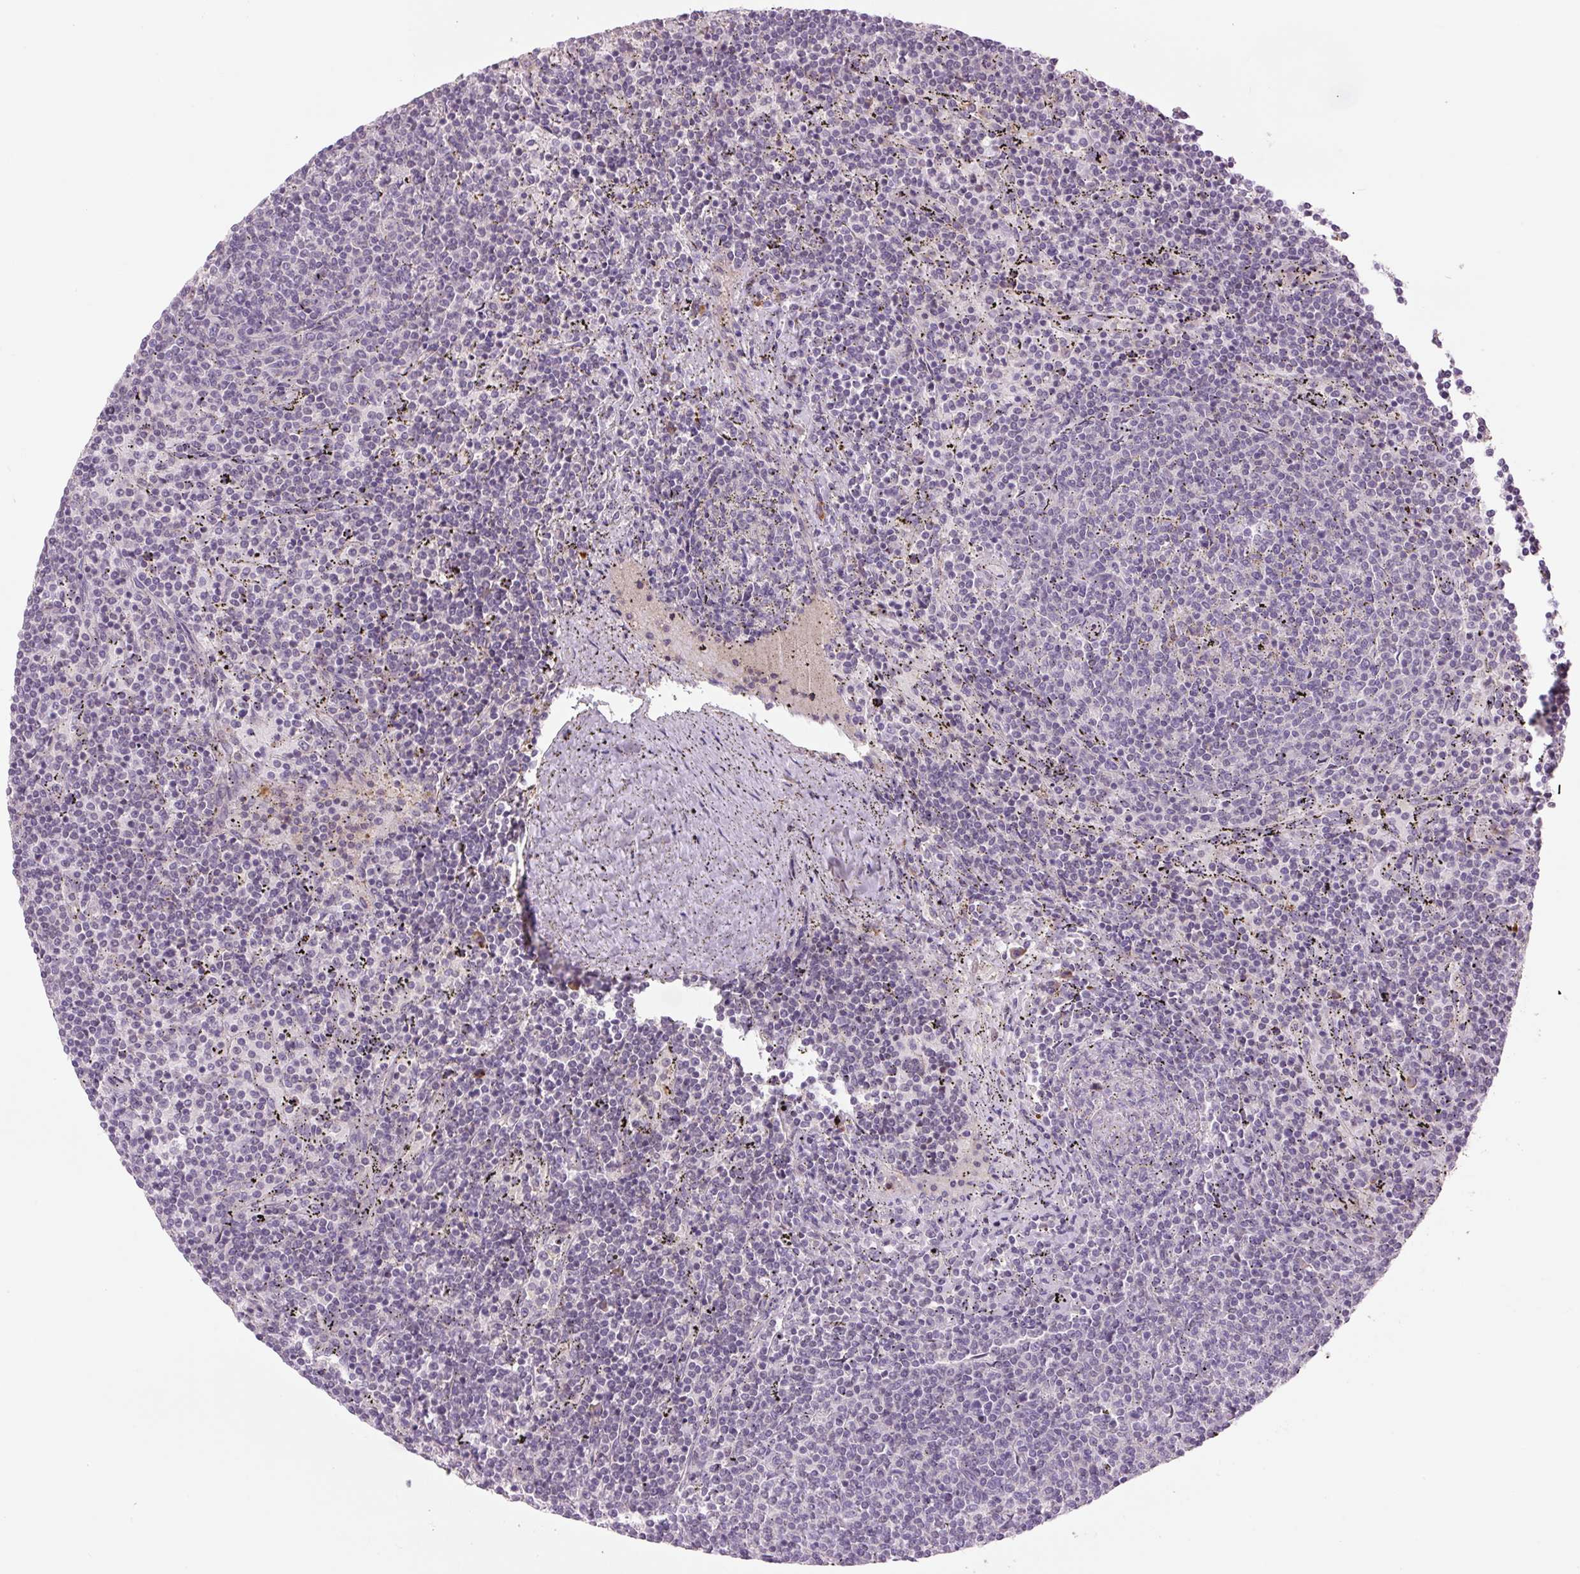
{"staining": {"intensity": "negative", "quantity": "none", "location": "none"}, "tissue": "lymphoma", "cell_type": "Tumor cells", "image_type": "cancer", "snomed": [{"axis": "morphology", "description": "Malignant lymphoma, non-Hodgkin's type, Low grade"}, {"axis": "topography", "description": "Spleen"}], "caption": "The immunohistochemistry image has no significant staining in tumor cells of lymphoma tissue.", "gene": "TMEM100", "patient": {"sex": "female", "age": 50}}